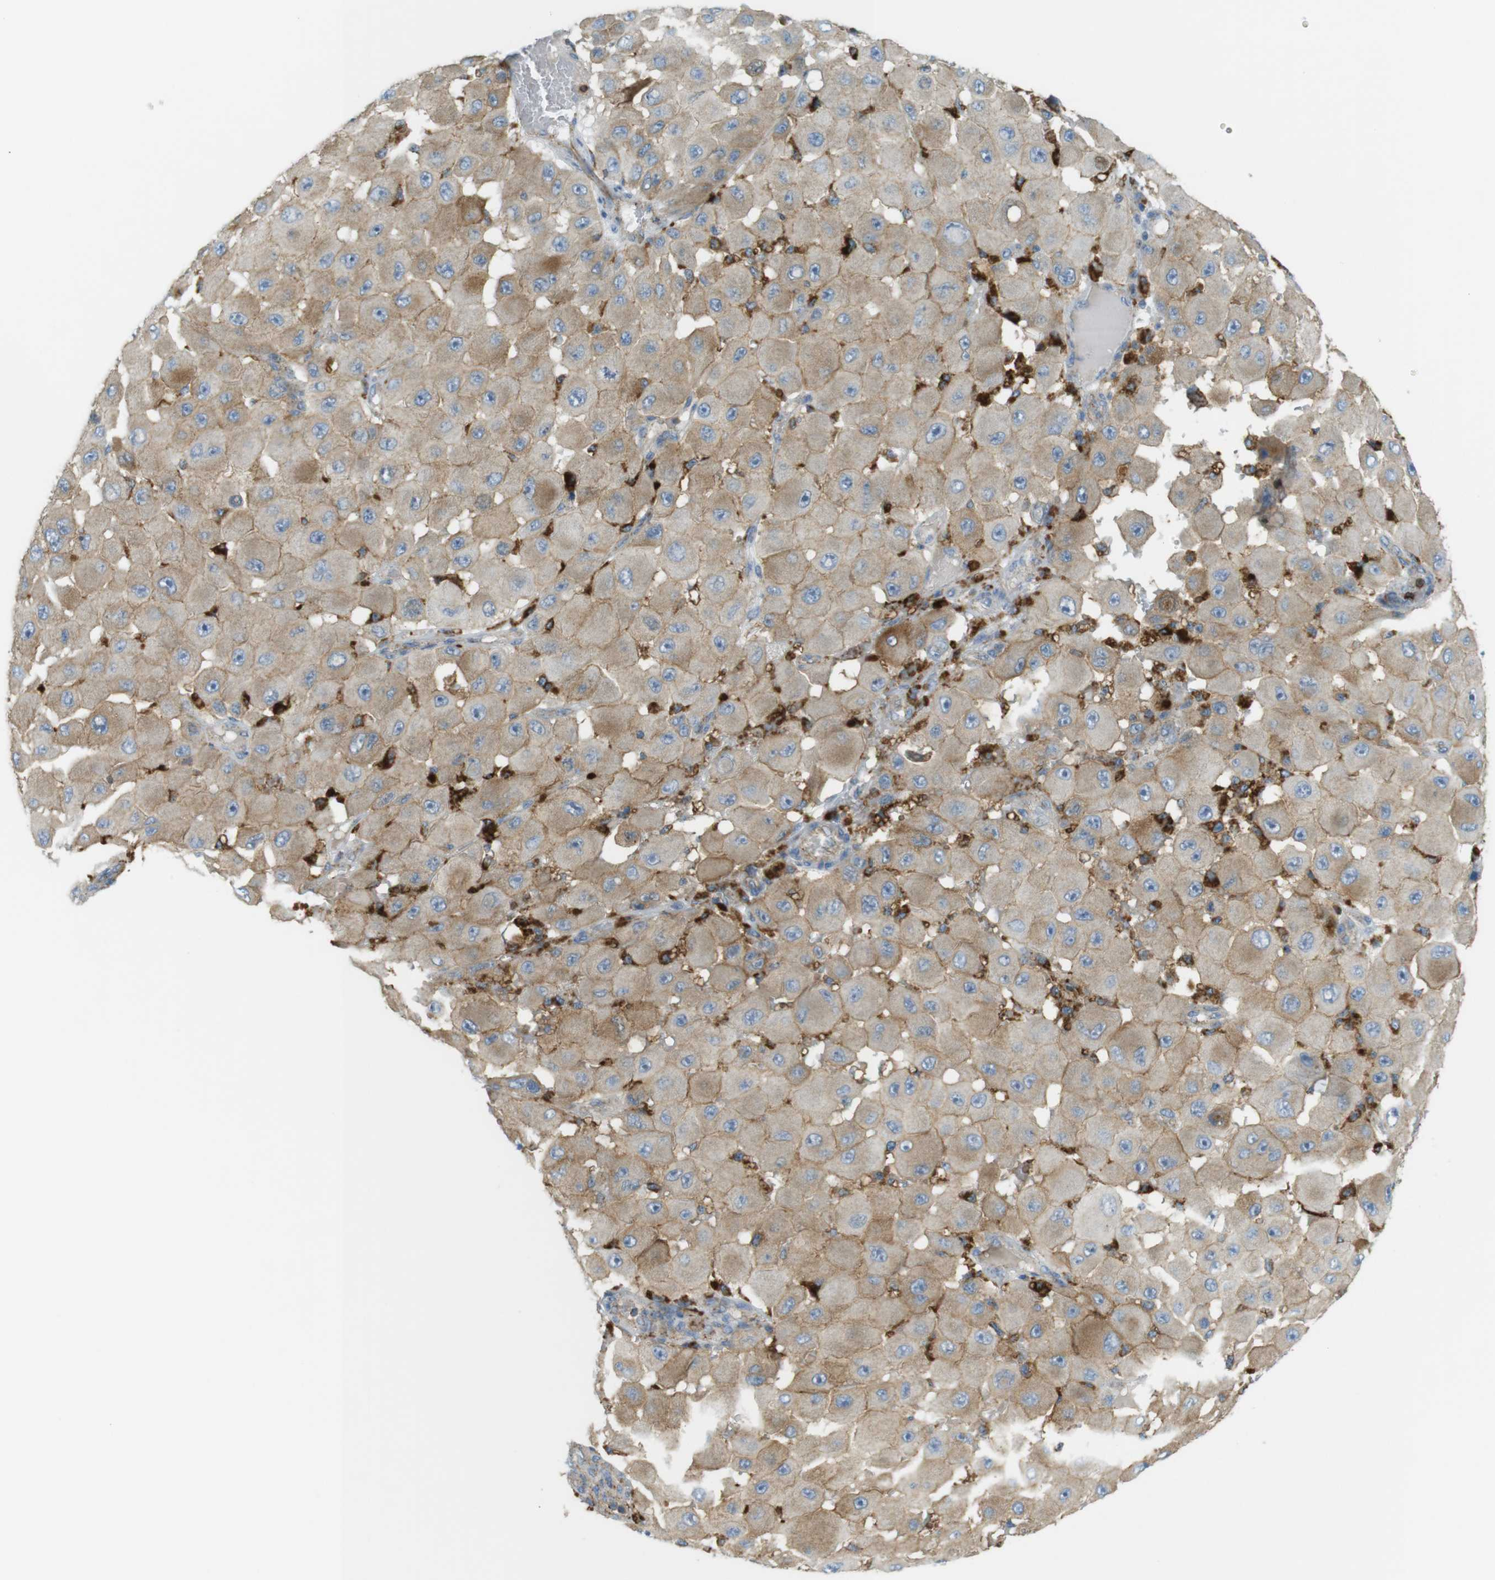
{"staining": {"intensity": "moderate", "quantity": ">75%", "location": "cytoplasmic/membranous"}, "tissue": "melanoma", "cell_type": "Tumor cells", "image_type": "cancer", "snomed": [{"axis": "morphology", "description": "Malignant melanoma, NOS"}, {"axis": "topography", "description": "Skin"}], "caption": "Human melanoma stained with a protein marker demonstrates moderate staining in tumor cells.", "gene": "LAMP1", "patient": {"sex": "female", "age": 81}}